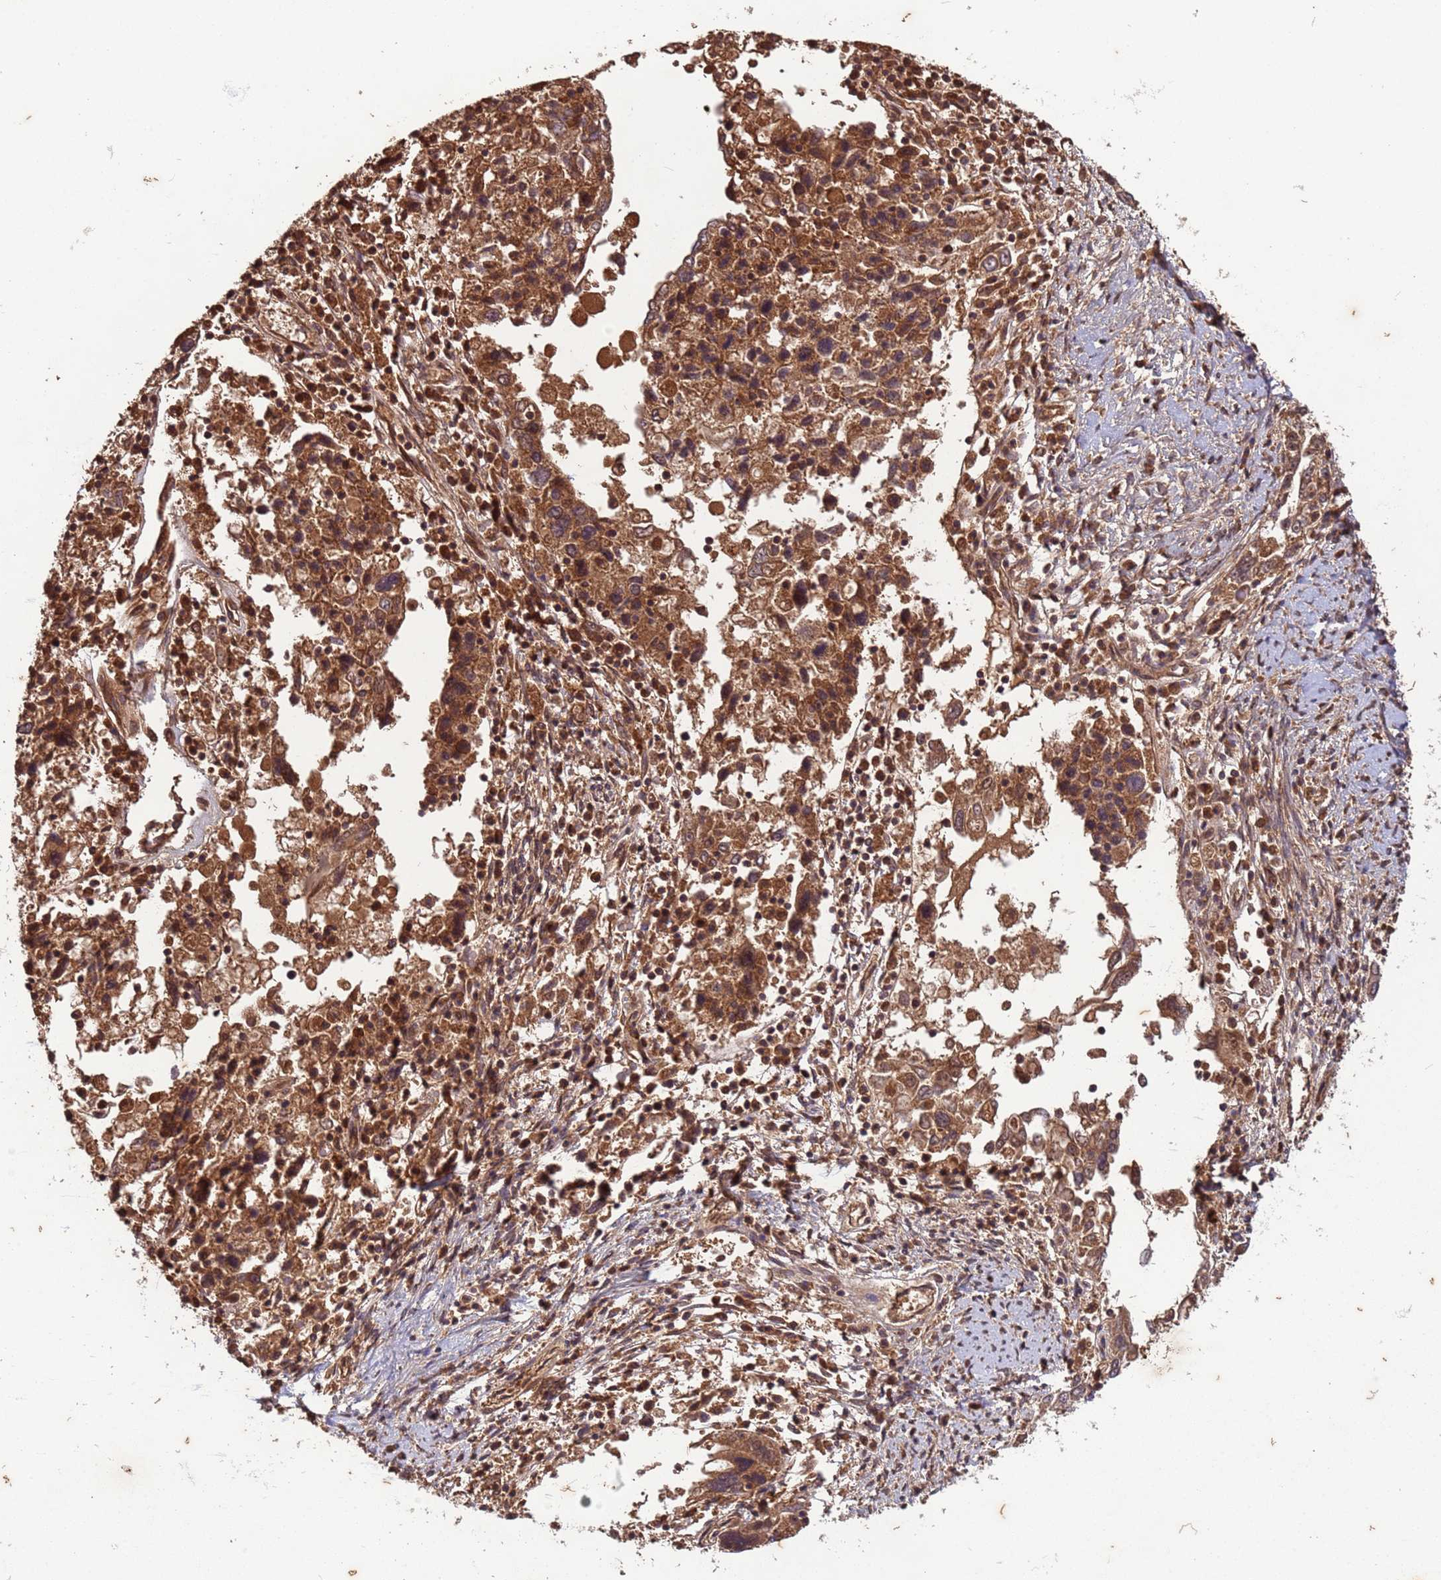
{"staining": {"intensity": "strong", "quantity": ">75%", "location": "cytoplasmic/membranous,nuclear"}, "tissue": "ovarian cancer", "cell_type": "Tumor cells", "image_type": "cancer", "snomed": [{"axis": "morphology", "description": "Carcinoma, endometroid"}, {"axis": "topography", "description": "Ovary"}], "caption": "Tumor cells demonstrate strong cytoplasmic/membranous and nuclear positivity in approximately >75% of cells in ovarian endometroid carcinoma.", "gene": "ERI1", "patient": {"sex": "female", "age": 62}}